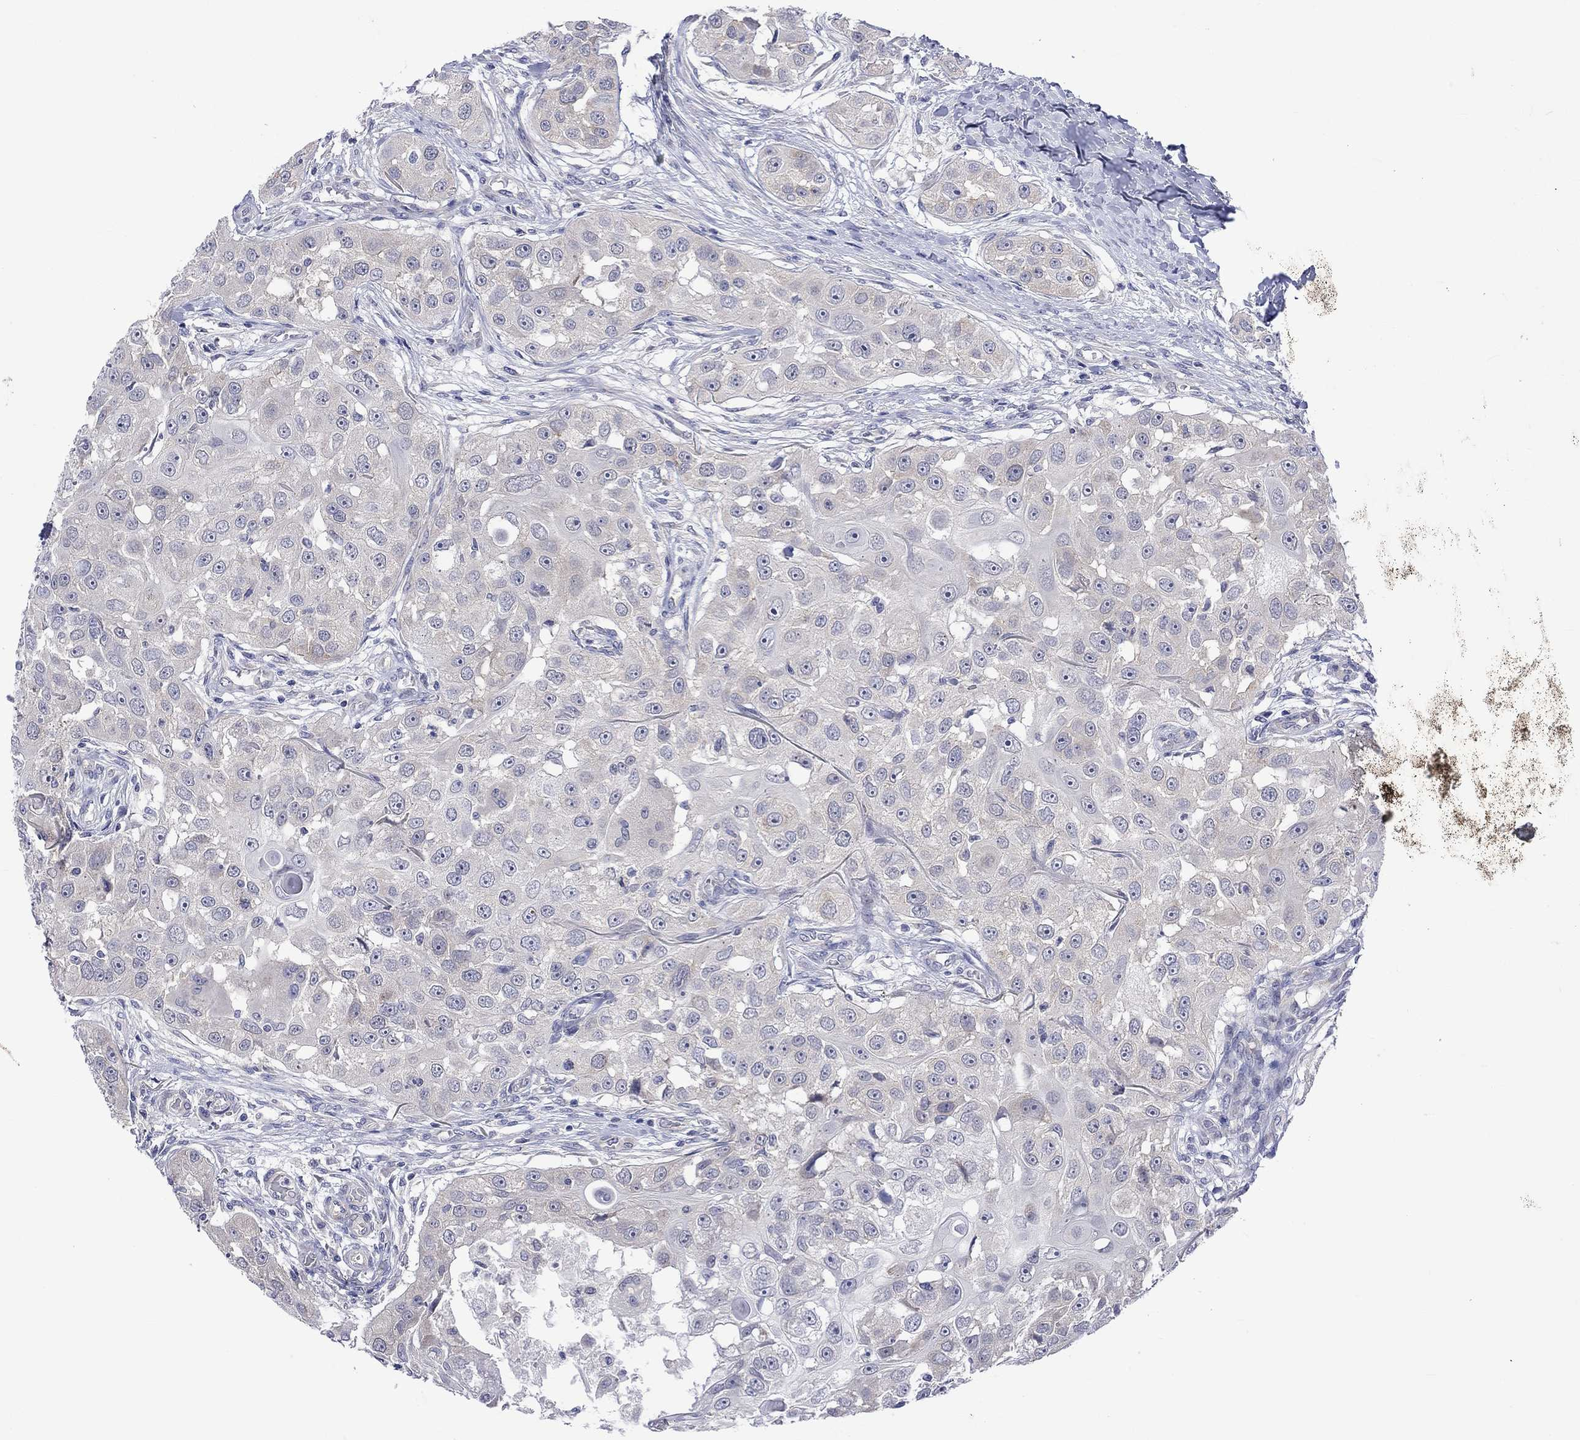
{"staining": {"intensity": "negative", "quantity": "none", "location": "none"}, "tissue": "head and neck cancer", "cell_type": "Tumor cells", "image_type": "cancer", "snomed": [{"axis": "morphology", "description": "Squamous cell carcinoma, NOS"}, {"axis": "topography", "description": "Head-Neck"}], "caption": "Immunohistochemistry (IHC) of human squamous cell carcinoma (head and neck) demonstrates no expression in tumor cells. (Brightfield microscopy of DAB (3,3'-diaminobenzidine) immunohistochemistry (IHC) at high magnification).", "gene": "CERS1", "patient": {"sex": "male", "age": 51}}